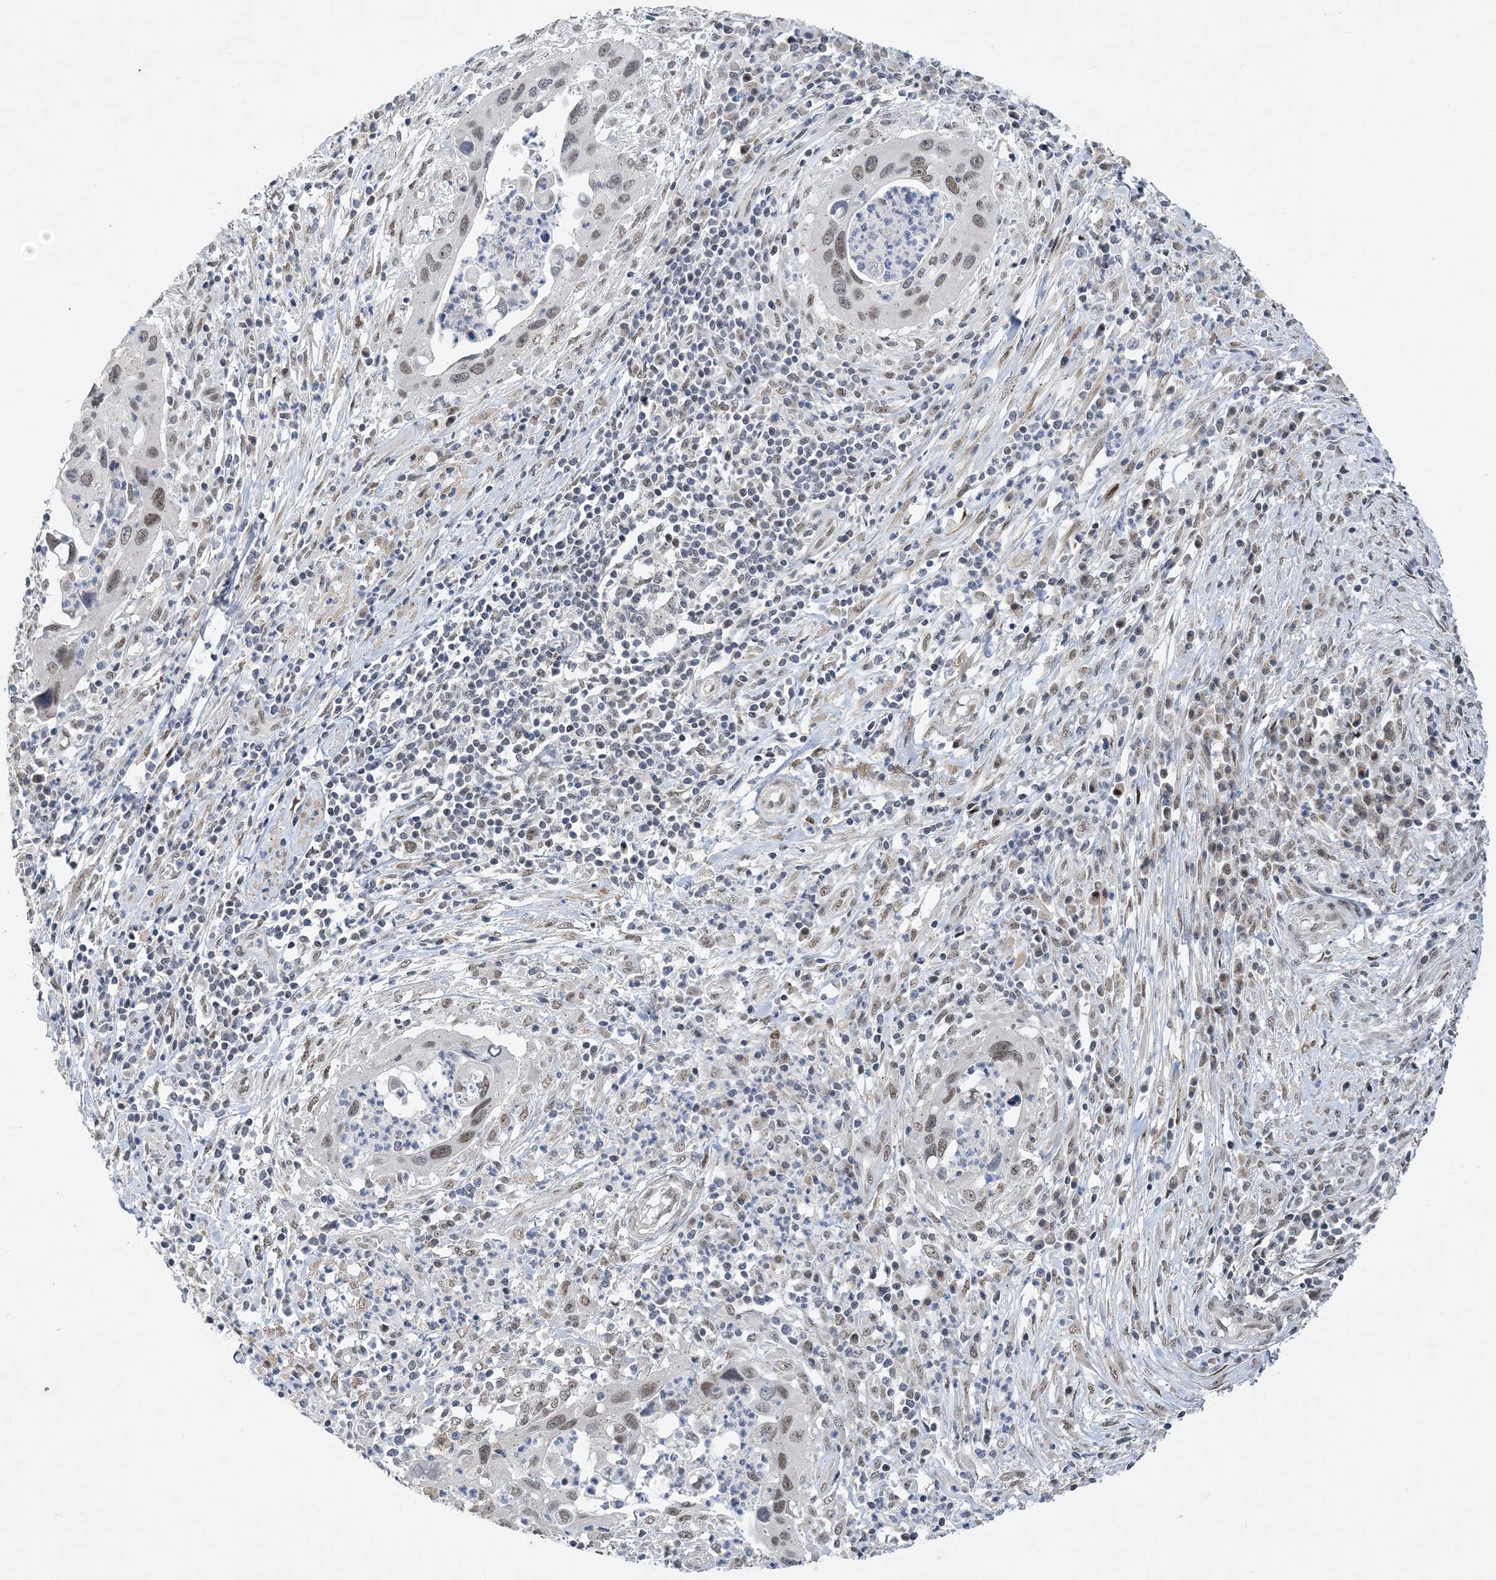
{"staining": {"intensity": "weak", "quantity": "<25%", "location": "nuclear"}, "tissue": "cervical cancer", "cell_type": "Tumor cells", "image_type": "cancer", "snomed": [{"axis": "morphology", "description": "Squamous cell carcinoma, NOS"}, {"axis": "topography", "description": "Cervix"}], "caption": "Immunohistochemical staining of human cervical cancer (squamous cell carcinoma) exhibits no significant positivity in tumor cells. (Immunohistochemistry, brightfield microscopy, high magnification).", "gene": "WAC", "patient": {"sex": "female", "age": 38}}